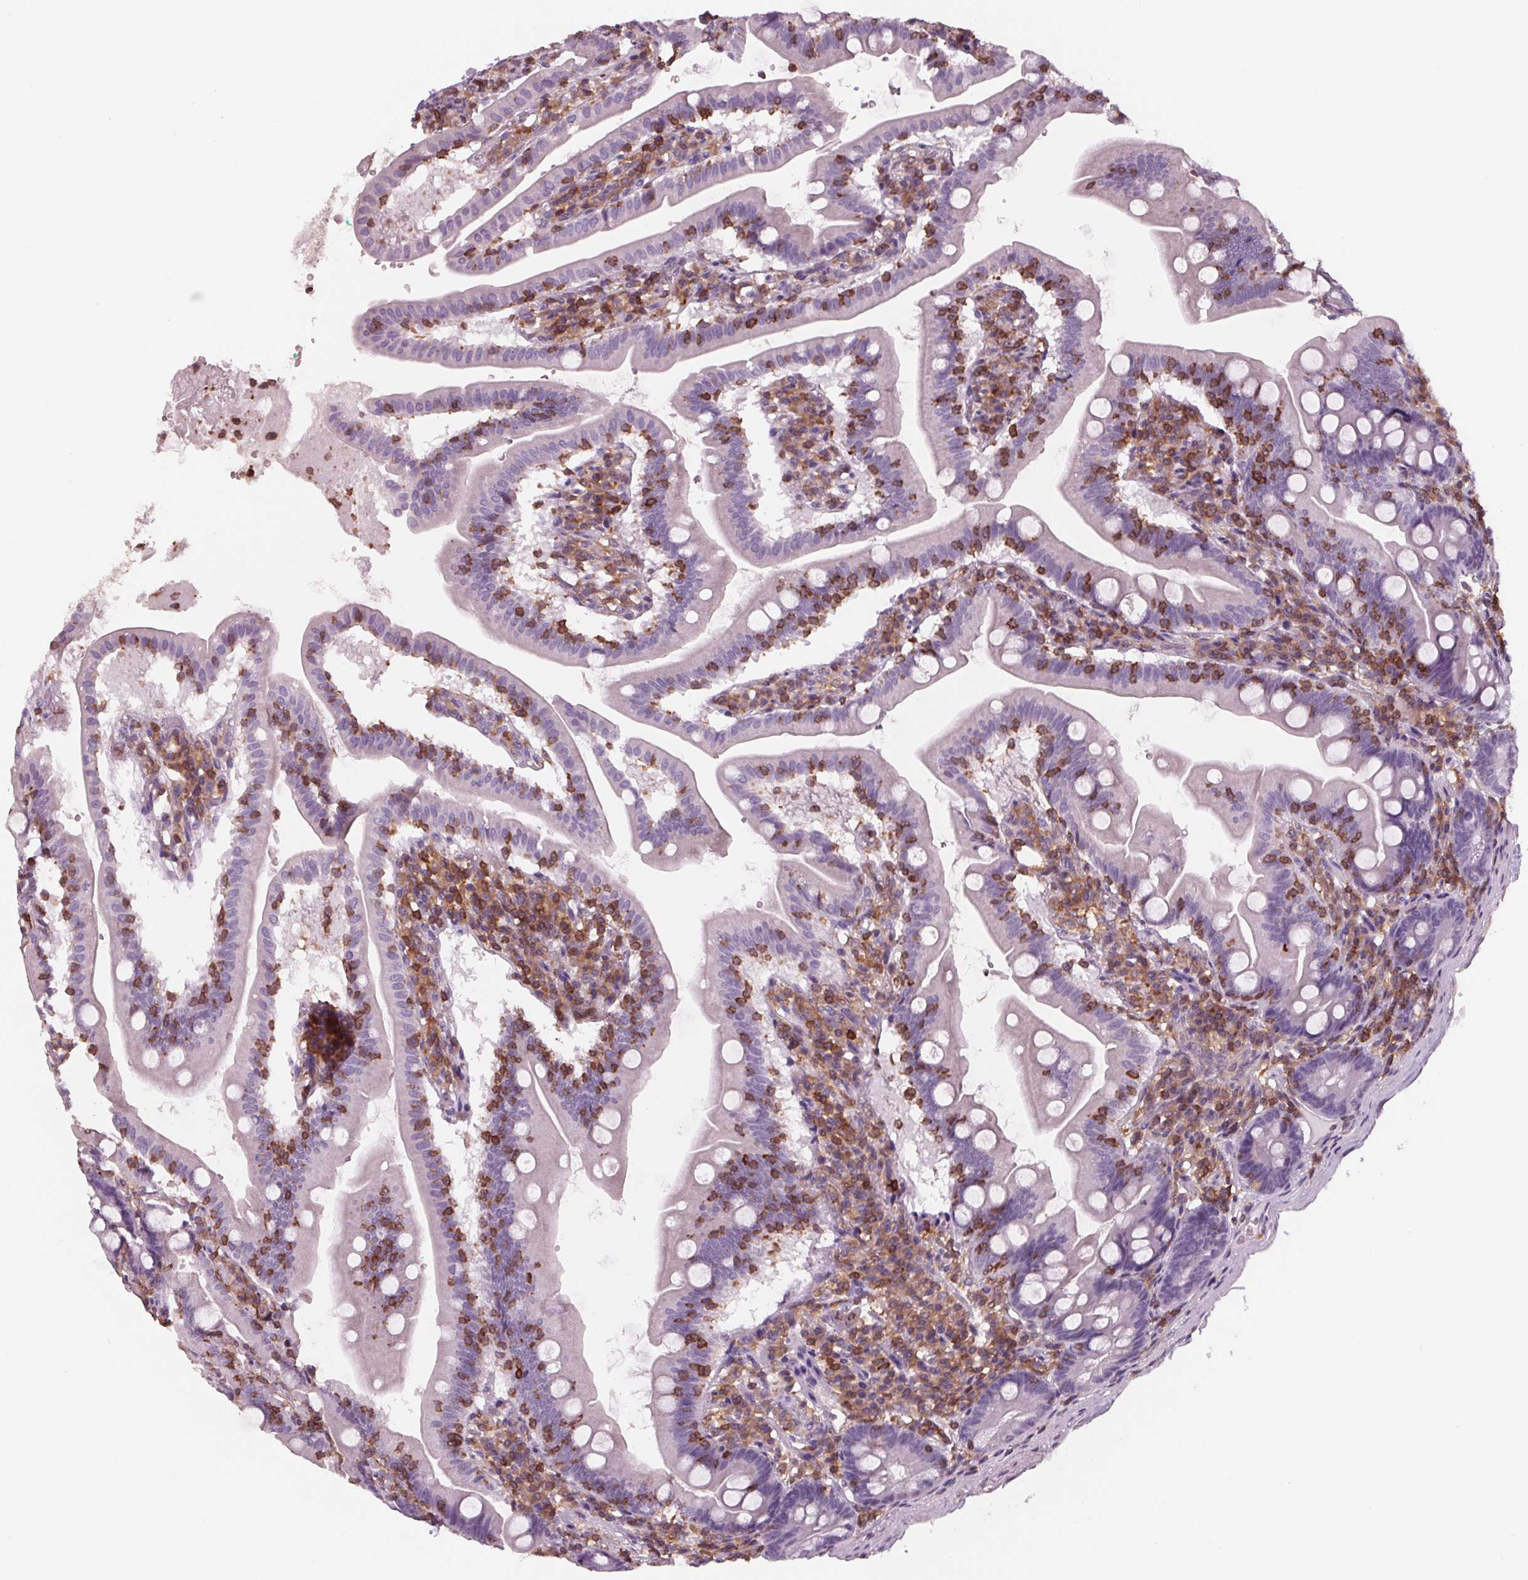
{"staining": {"intensity": "negative", "quantity": "none", "location": "none"}, "tissue": "duodenum", "cell_type": "Glandular cells", "image_type": "normal", "snomed": [{"axis": "morphology", "description": "Normal tissue, NOS"}, {"axis": "topography", "description": "Duodenum"}], "caption": "High magnification brightfield microscopy of unremarkable duodenum stained with DAB (3,3'-diaminobenzidine) (brown) and counterstained with hematoxylin (blue): glandular cells show no significant positivity.", "gene": "ARHGAP25", "patient": {"sex": "female", "age": 67}}